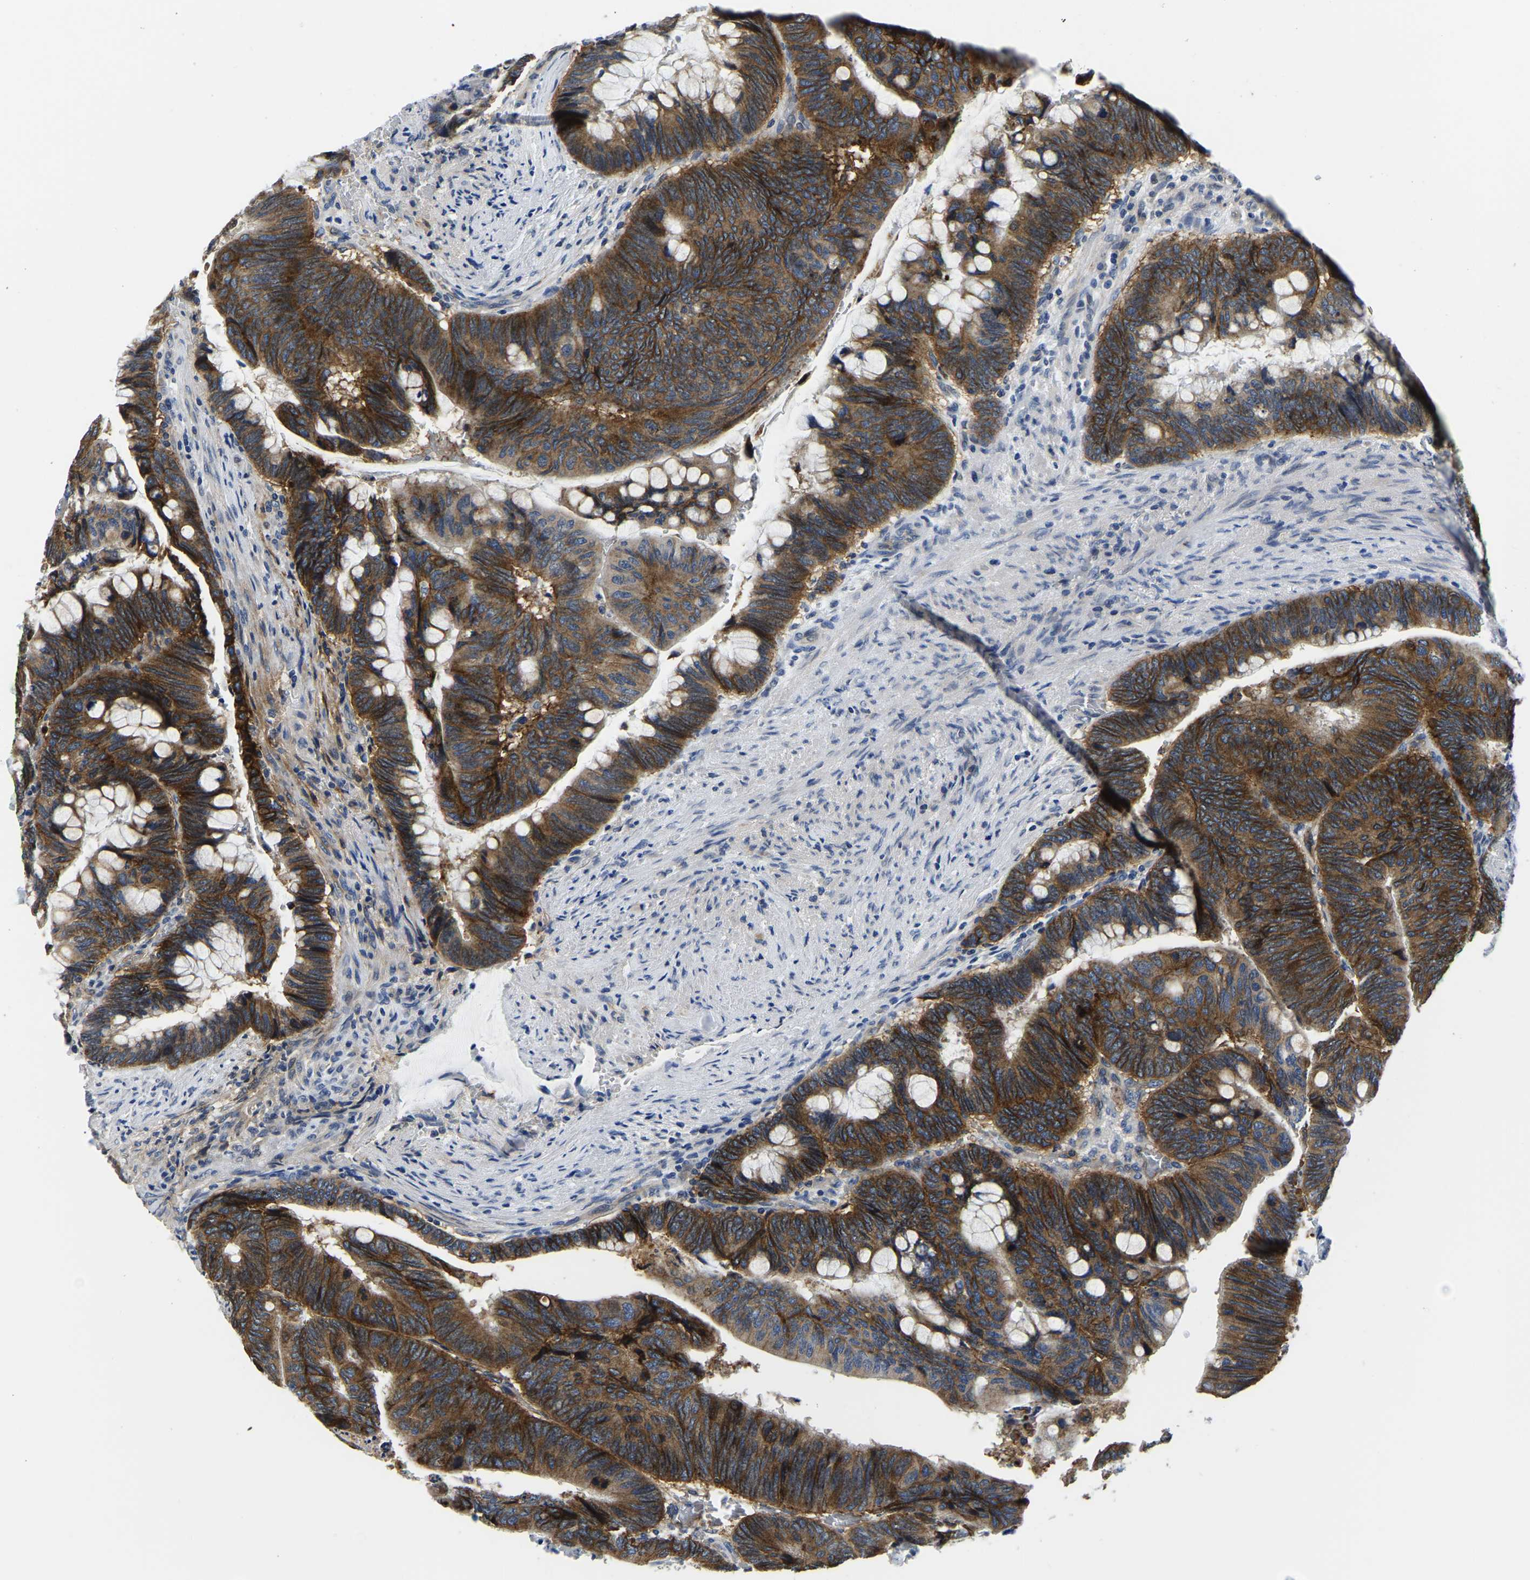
{"staining": {"intensity": "strong", "quantity": ">75%", "location": "cytoplasmic/membranous"}, "tissue": "colorectal cancer", "cell_type": "Tumor cells", "image_type": "cancer", "snomed": [{"axis": "morphology", "description": "Normal tissue, NOS"}, {"axis": "morphology", "description": "Adenocarcinoma, NOS"}, {"axis": "topography", "description": "Rectum"}, {"axis": "topography", "description": "Peripheral nerve tissue"}], "caption": "A brown stain labels strong cytoplasmic/membranous expression of a protein in adenocarcinoma (colorectal) tumor cells.", "gene": "ITGA2", "patient": {"sex": "male", "age": 92}}